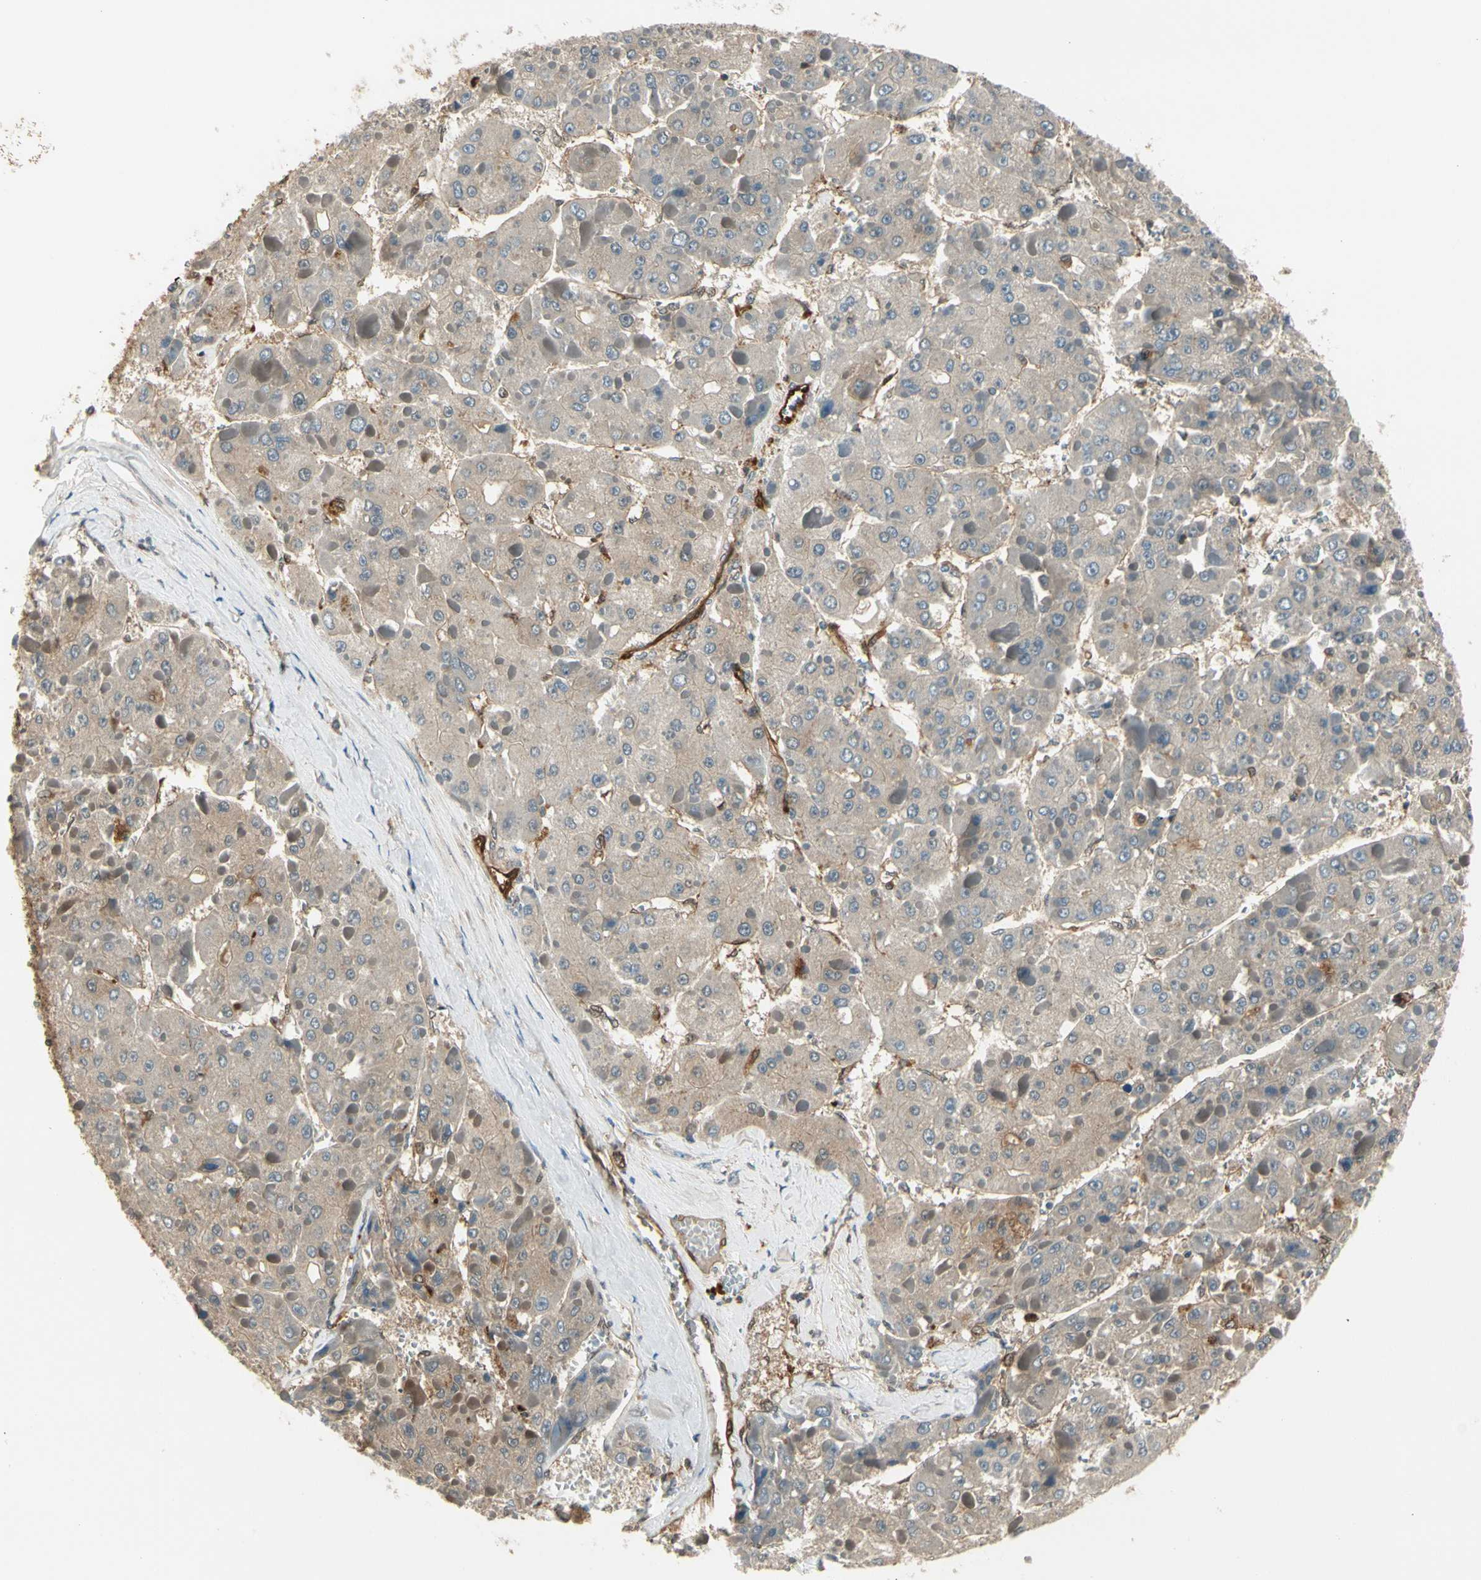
{"staining": {"intensity": "weak", "quantity": ">75%", "location": "cytoplasmic/membranous"}, "tissue": "liver cancer", "cell_type": "Tumor cells", "image_type": "cancer", "snomed": [{"axis": "morphology", "description": "Carcinoma, Hepatocellular, NOS"}, {"axis": "topography", "description": "Liver"}], "caption": "Hepatocellular carcinoma (liver) tissue reveals weak cytoplasmic/membranous positivity in about >75% of tumor cells The staining is performed using DAB brown chromogen to label protein expression. The nuclei are counter-stained blue using hematoxylin.", "gene": "SERPINB6", "patient": {"sex": "female", "age": 73}}